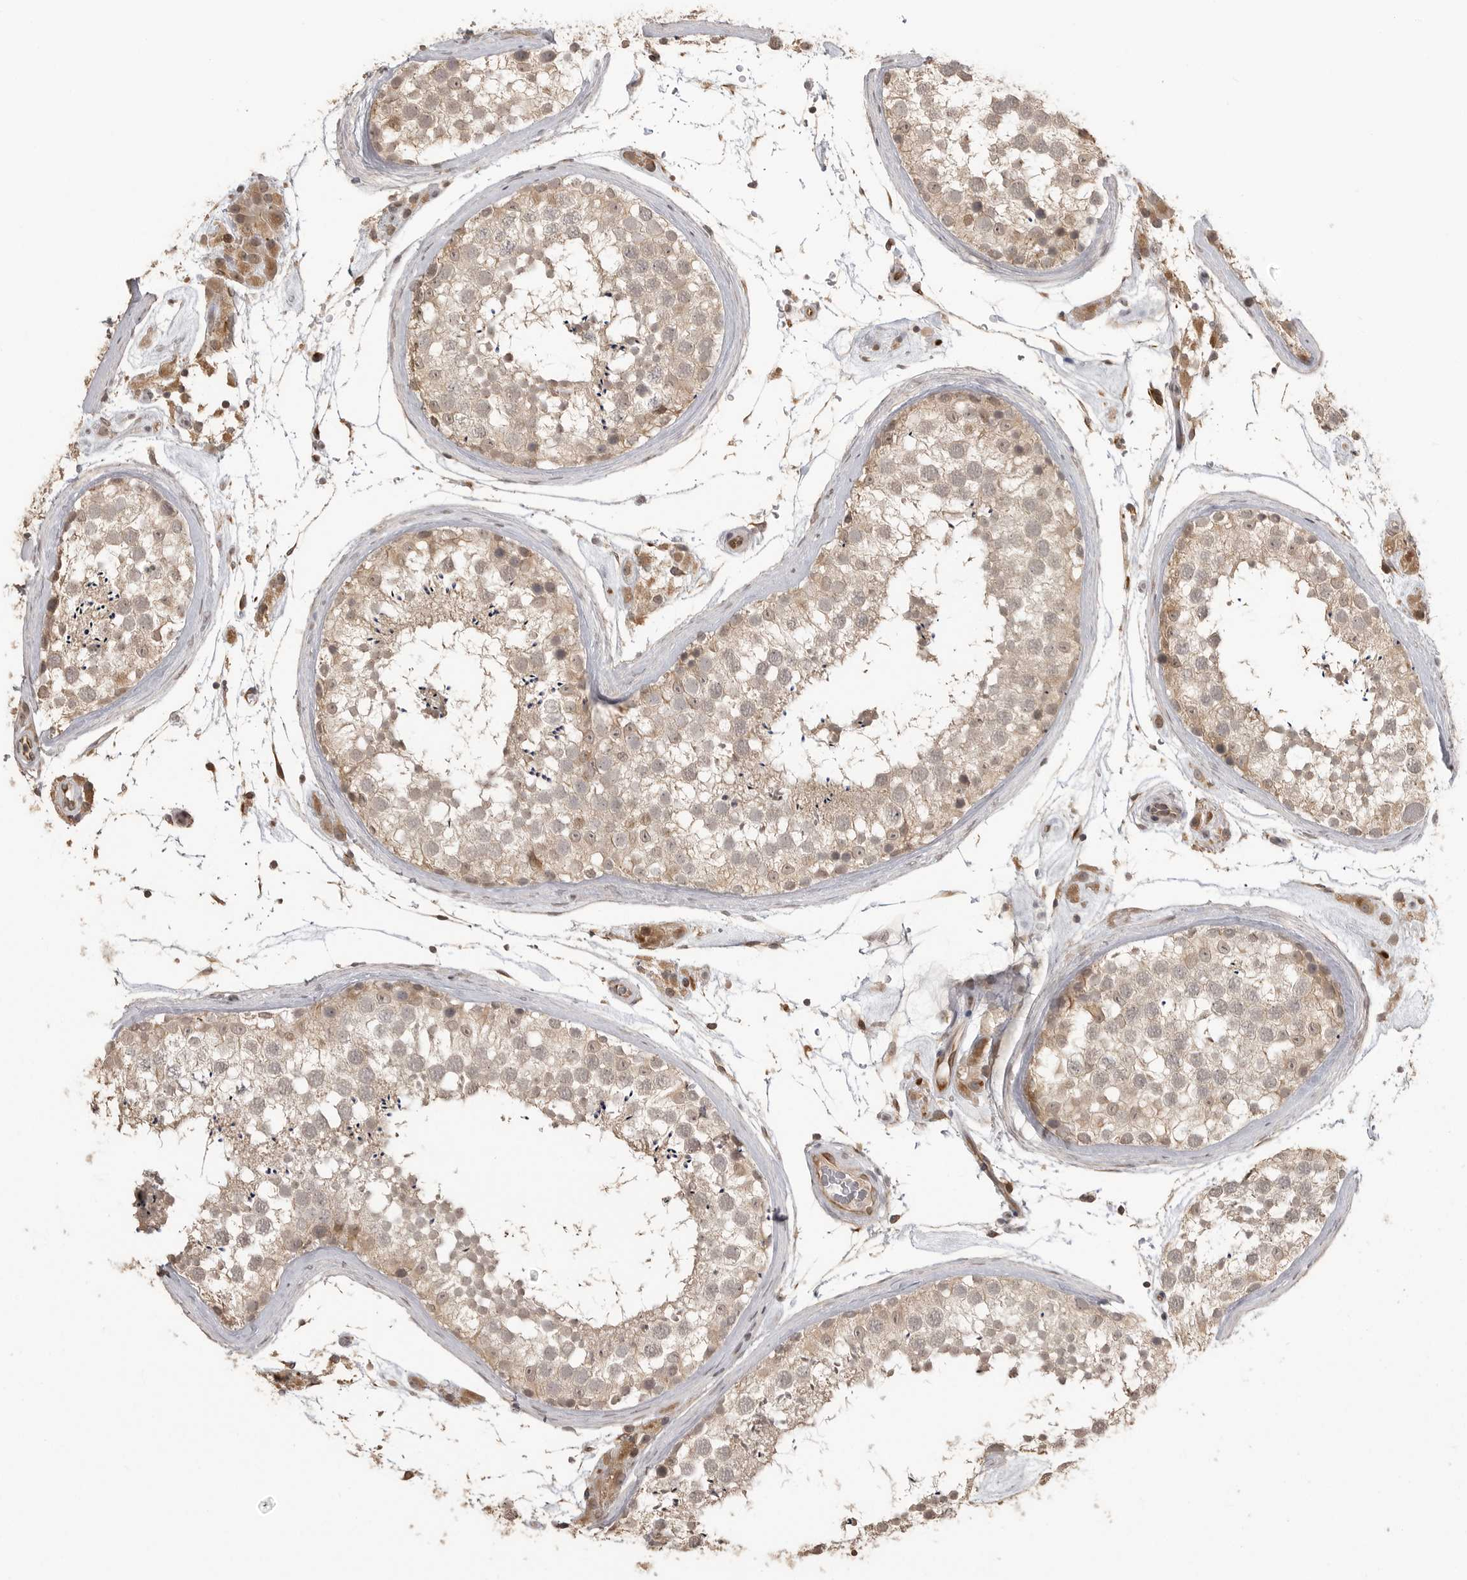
{"staining": {"intensity": "weak", "quantity": ">75%", "location": "cytoplasmic/membranous"}, "tissue": "testis", "cell_type": "Cells in seminiferous ducts", "image_type": "normal", "snomed": [{"axis": "morphology", "description": "Normal tissue, NOS"}, {"axis": "topography", "description": "Testis"}], "caption": "Protein expression analysis of normal testis demonstrates weak cytoplasmic/membranous expression in approximately >75% of cells in seminiferous ducts.", "gene": "SMG8", "patient": {"sex": "male", "age": 46}}